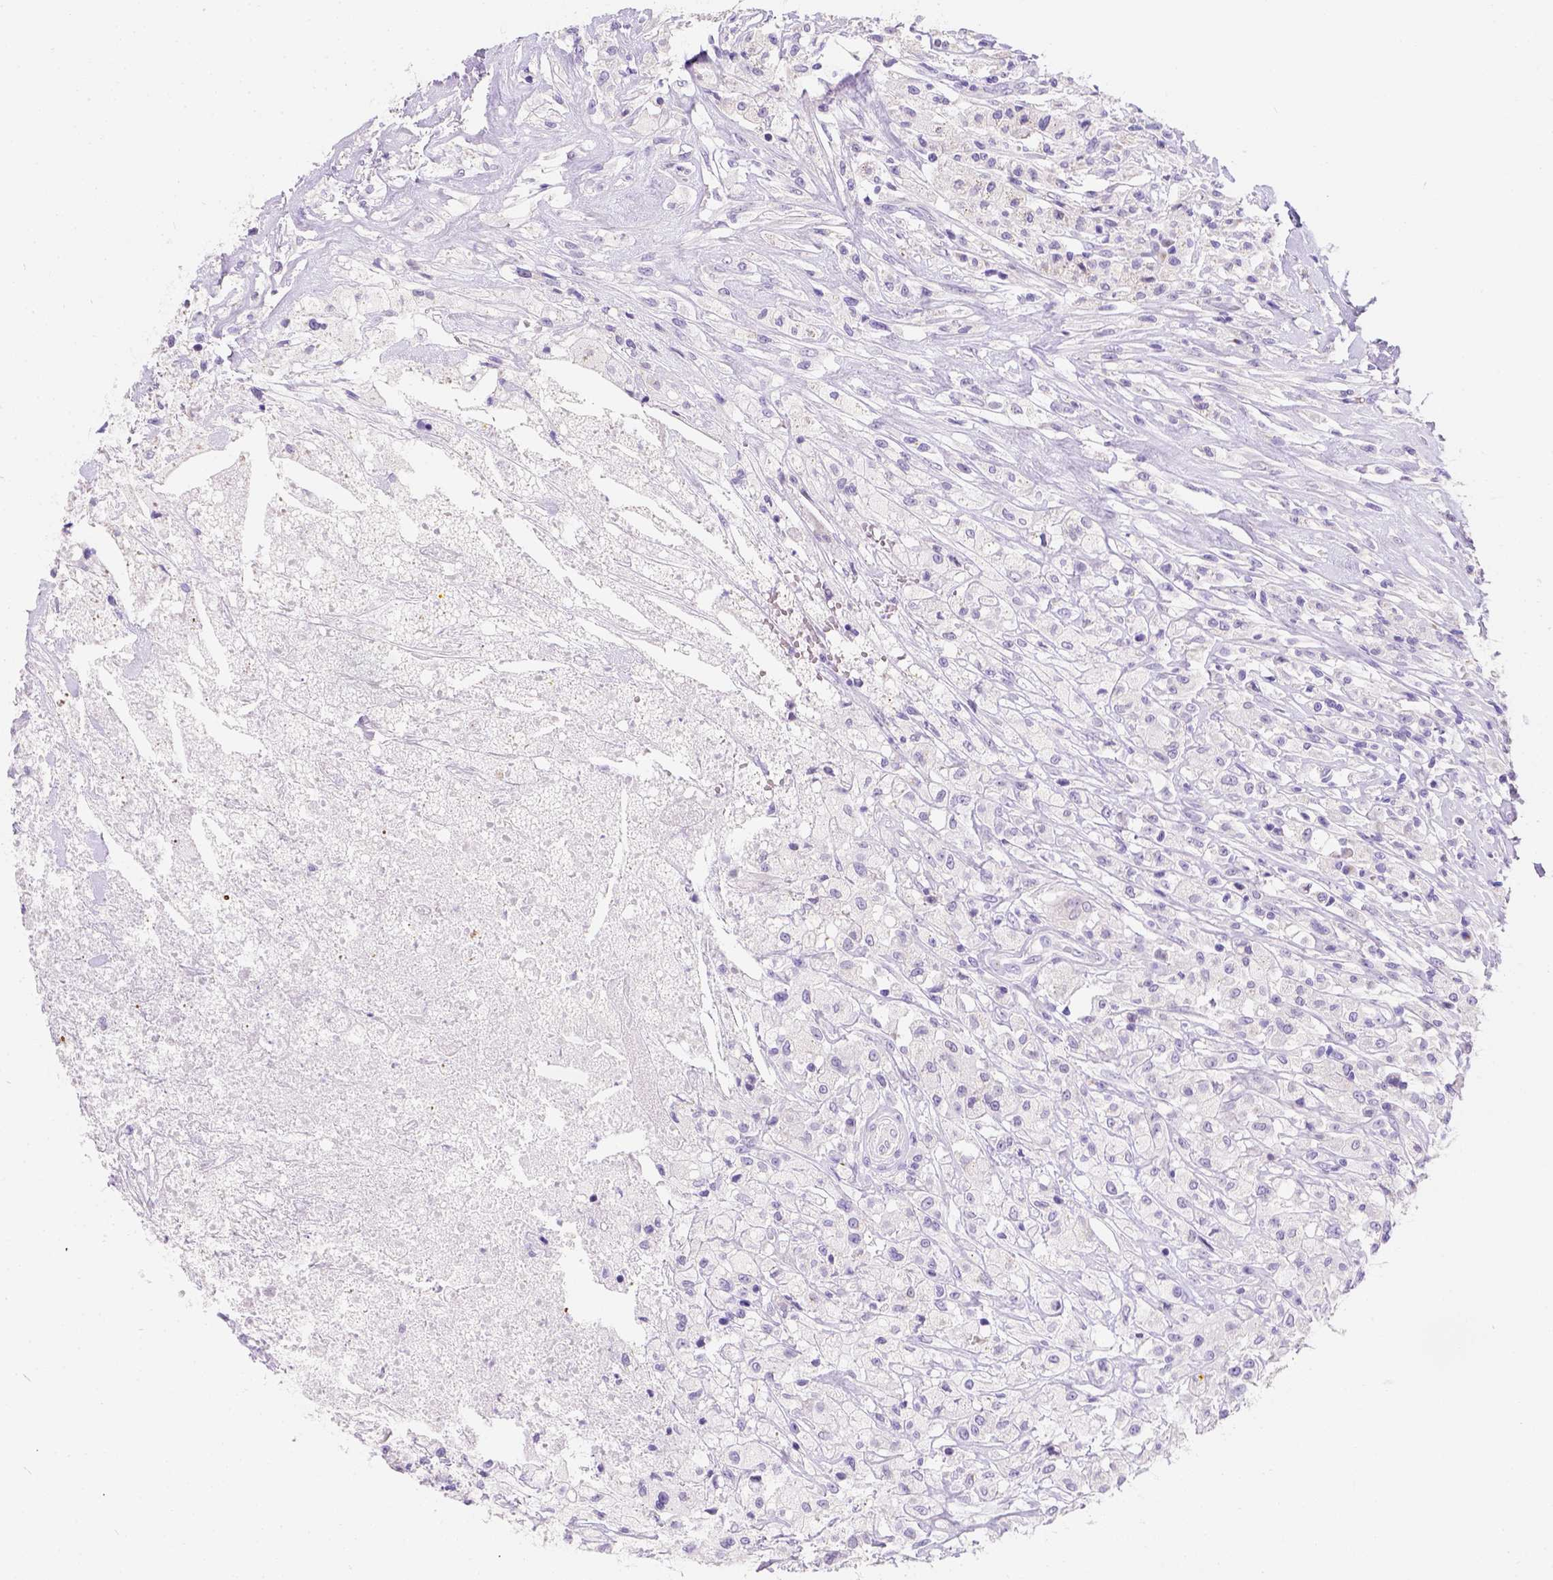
{"staining": {"intensity": "negative", "quantity": "none", "location": "none"}, "tissue": "testis cancer", "cell_type": "Tumor cells", "image_type": "cancer", "snomed": [{"axis": "morphology", "description": "Necrosis, NOS"}, {"axis": "morphology", "description": "Carcinoma, Embryonal, NOS"}, {"axis": "topography", "description": "Testis"}], "caption": "Immunohistochemistry histopathology image of neoplastic tissue: testis cancer stained with DAB demonstrates no significant protein staining in tumor cells.", "gene": "PHF7", "patient": {"sex": "male", "age": 19}}